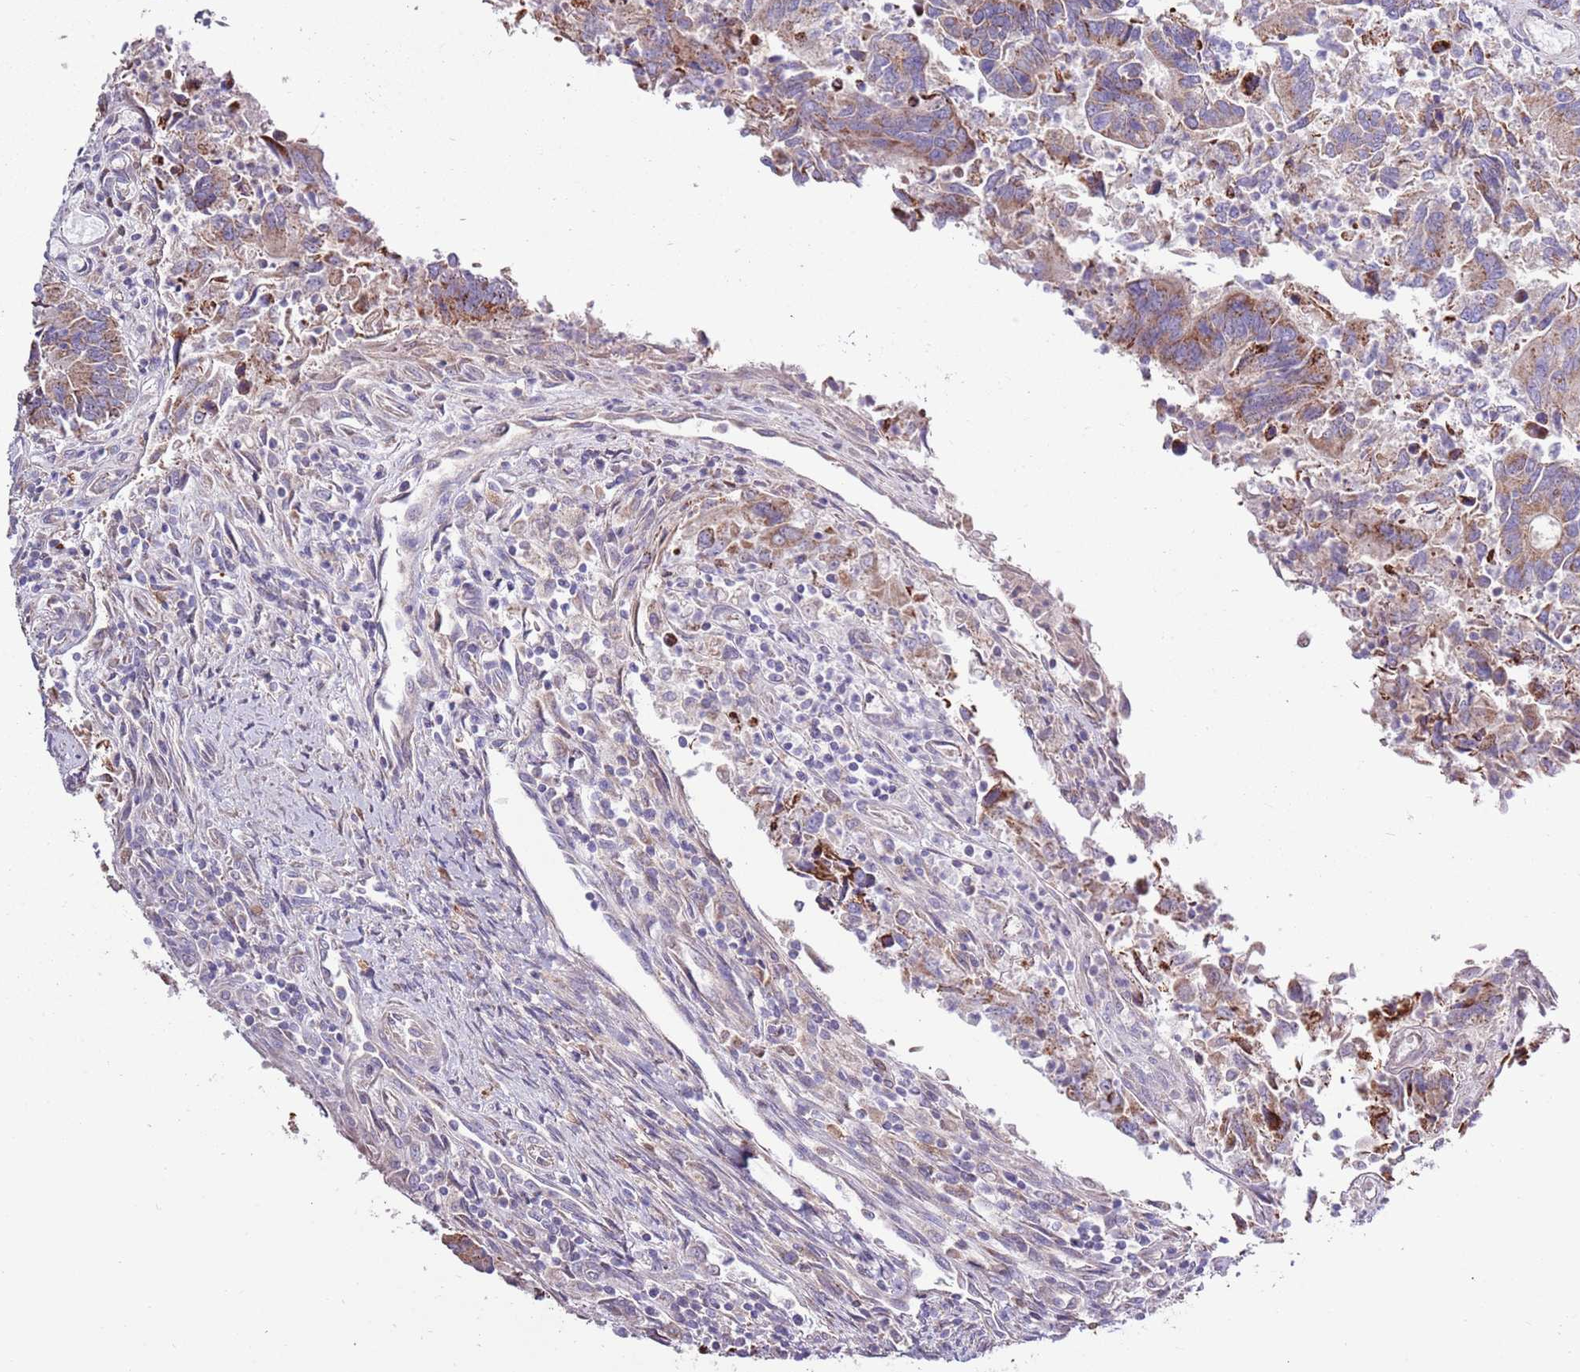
{"staining": {"intensity": "moderate", "quantity": "25%-75%", "location": "cytoplasmic/membranous"}, "tissue": "colorectal cancer", "cell_type": "Tumor cells", "image_type": "cancer", "snomed": [{"axis": "morphology", "description": "Adenocarcinoma, NOS"}, {"axis": "topography", "description": "Colon"}], "caption": "Immunohistochemistry (IHC) image of neoplastic tissue: human colorectal adenocarcinoma stained using IHC displays medium levels of moderate protein expression localized specifically in the cytoplasmic/membranous of tumor cells, appearing as a cytoplasmic/membranous brown color.", "gene": "SMG1", "patient": {"sex": "female", "age": 67}}